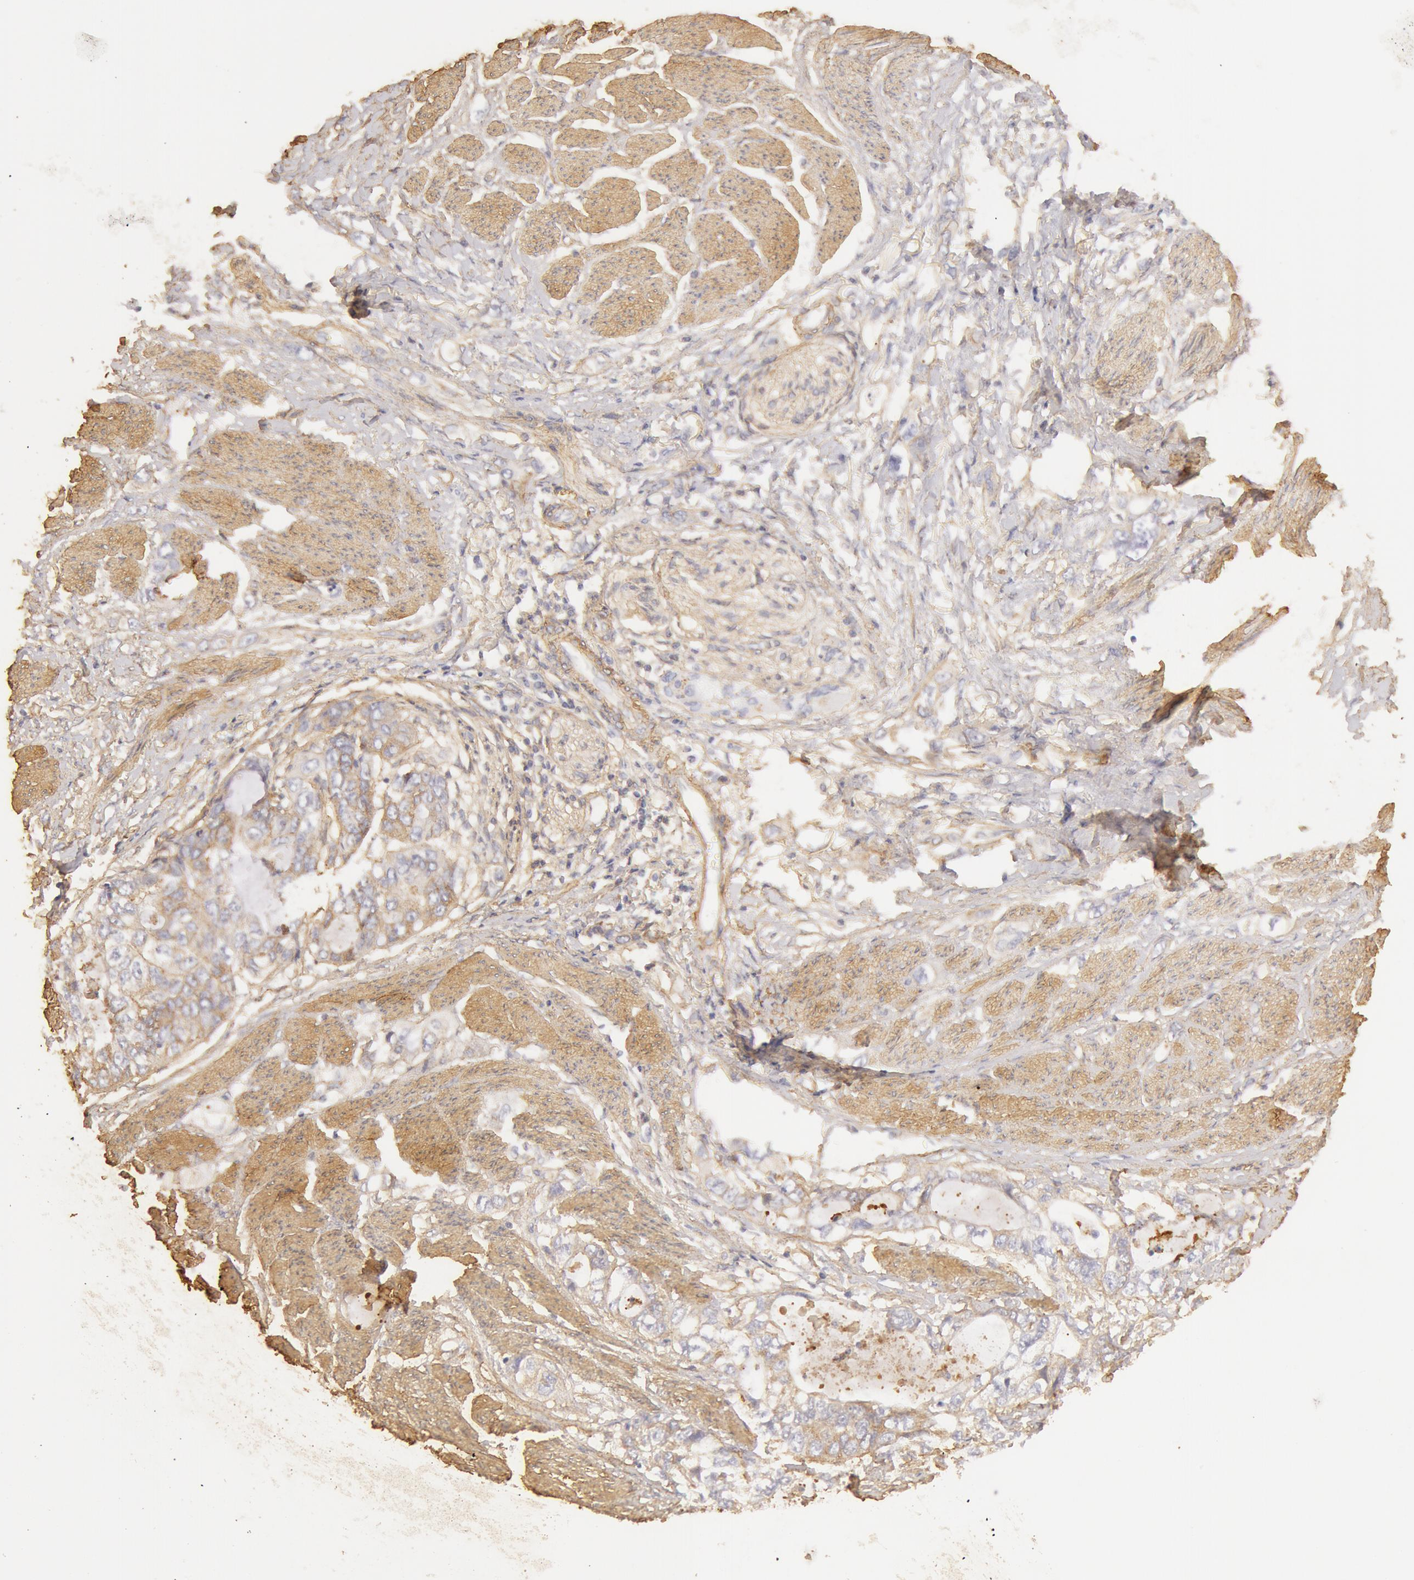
{"staining": {"intensity": "weak", "quantity": ">75%", "location": "cytoplasmic/membranous"}, "tissue": "stomach cancer", "cell_type": "Tumor cells", "image_type": "cancer", "snomed": [{"axis": "morphology", "description": "Adenocarcinoma, NOS"}, {"axis": "topography", "description": "Stomach, upper"}], "caption": "Protein analysis of stomach adenocarcinoma tissue shows weak cytoplasmic/membranous staining in about >75% of tumor cells. The staining was performed using DAB (3,3'-diaminobenzidine), with brown indicating positive protein expression. Nuclei are stained blue with hematoxylin.", "gene": "COL4A1", "patient": {"sex": "female", "age": 52}}